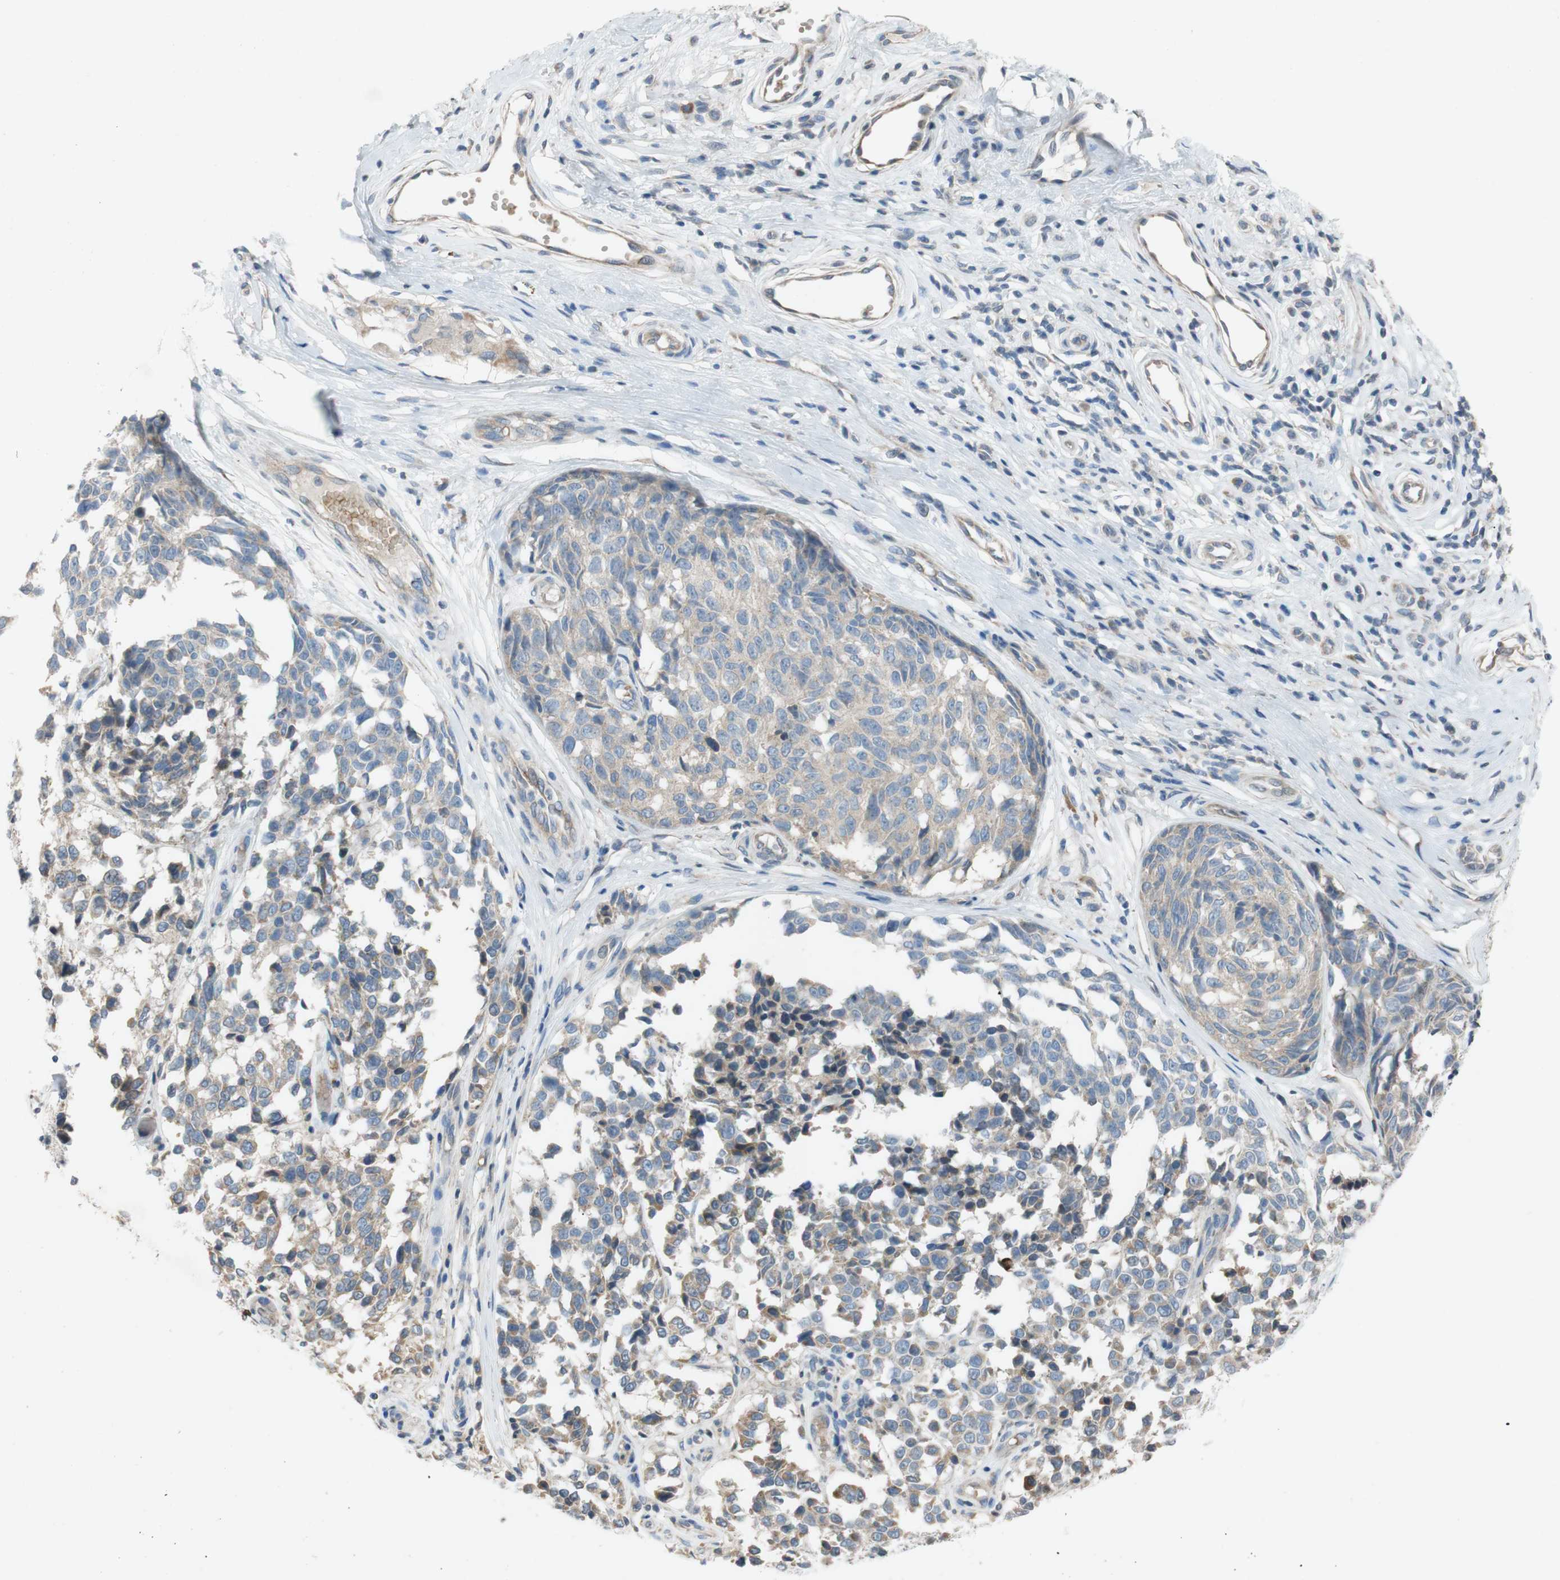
{"staining": {"intensity": "weak", "quantity": ">75%", "location": "cytoplasmic/membranous"}, "tissue": "melanoma", "cell_type": "Tumor cells", "image_type": "cancer", "snomed": [{"axis": "morphology", "description": "Malignant melanoma, NOS"}, {"axis": "topography", "description": "Skin"}], "caption": "A high-resolution image shows immunohistochemistry staining of melanoma, which reveals weak cytoplasmic/membranous expression in approximately >75% of tumor cells. Nuclei are stained in blue.", "gene": "ADD2", "patient": {"sex": "female", "age": 64}}